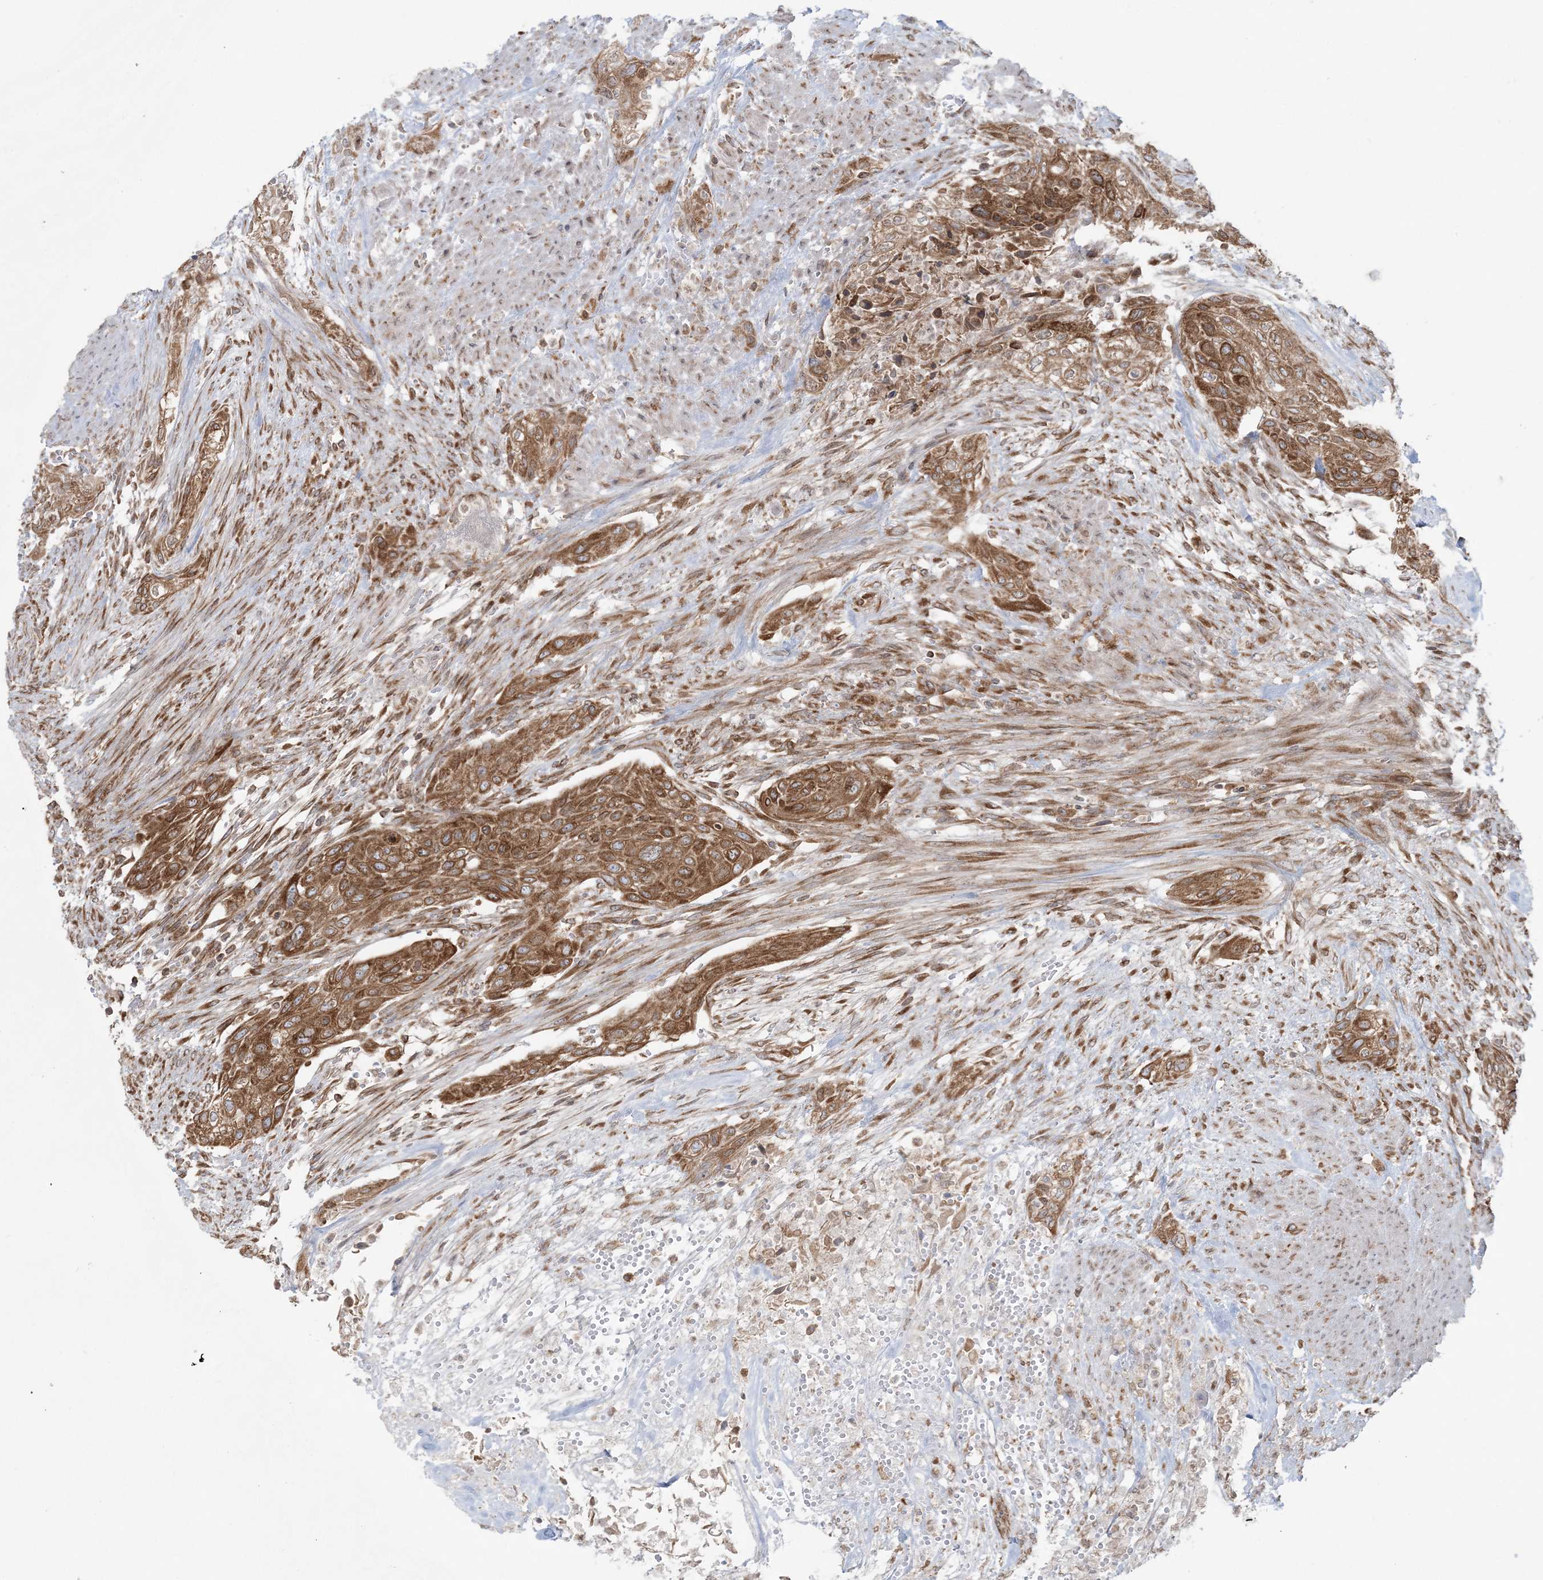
{"staining": {"intensity": "moderate", "quantity": ">75%", "location": "cytoplasmic/membranous"}, "tissue": "urothelial cancer", "cell_type": "Tumor cells", "image_type": "cancer", "snomed": [{"axis": "morphology", "description": "Urothelial carcinoma, High grade"}, {"axis": "topography", "description": "Urinary bladder"}], "caption": "This photomicrograph demonstrates urothelial carcinoma (high-grade) stained with immunohistochemistry to label a protein in brown. The cytoplasmic/membranous of tumor cells show moderate positivity for the protein. Nuclei are counter-stained blue.", "gene": "UBXN4", "patient": {"sex": "male", "age": 35}}